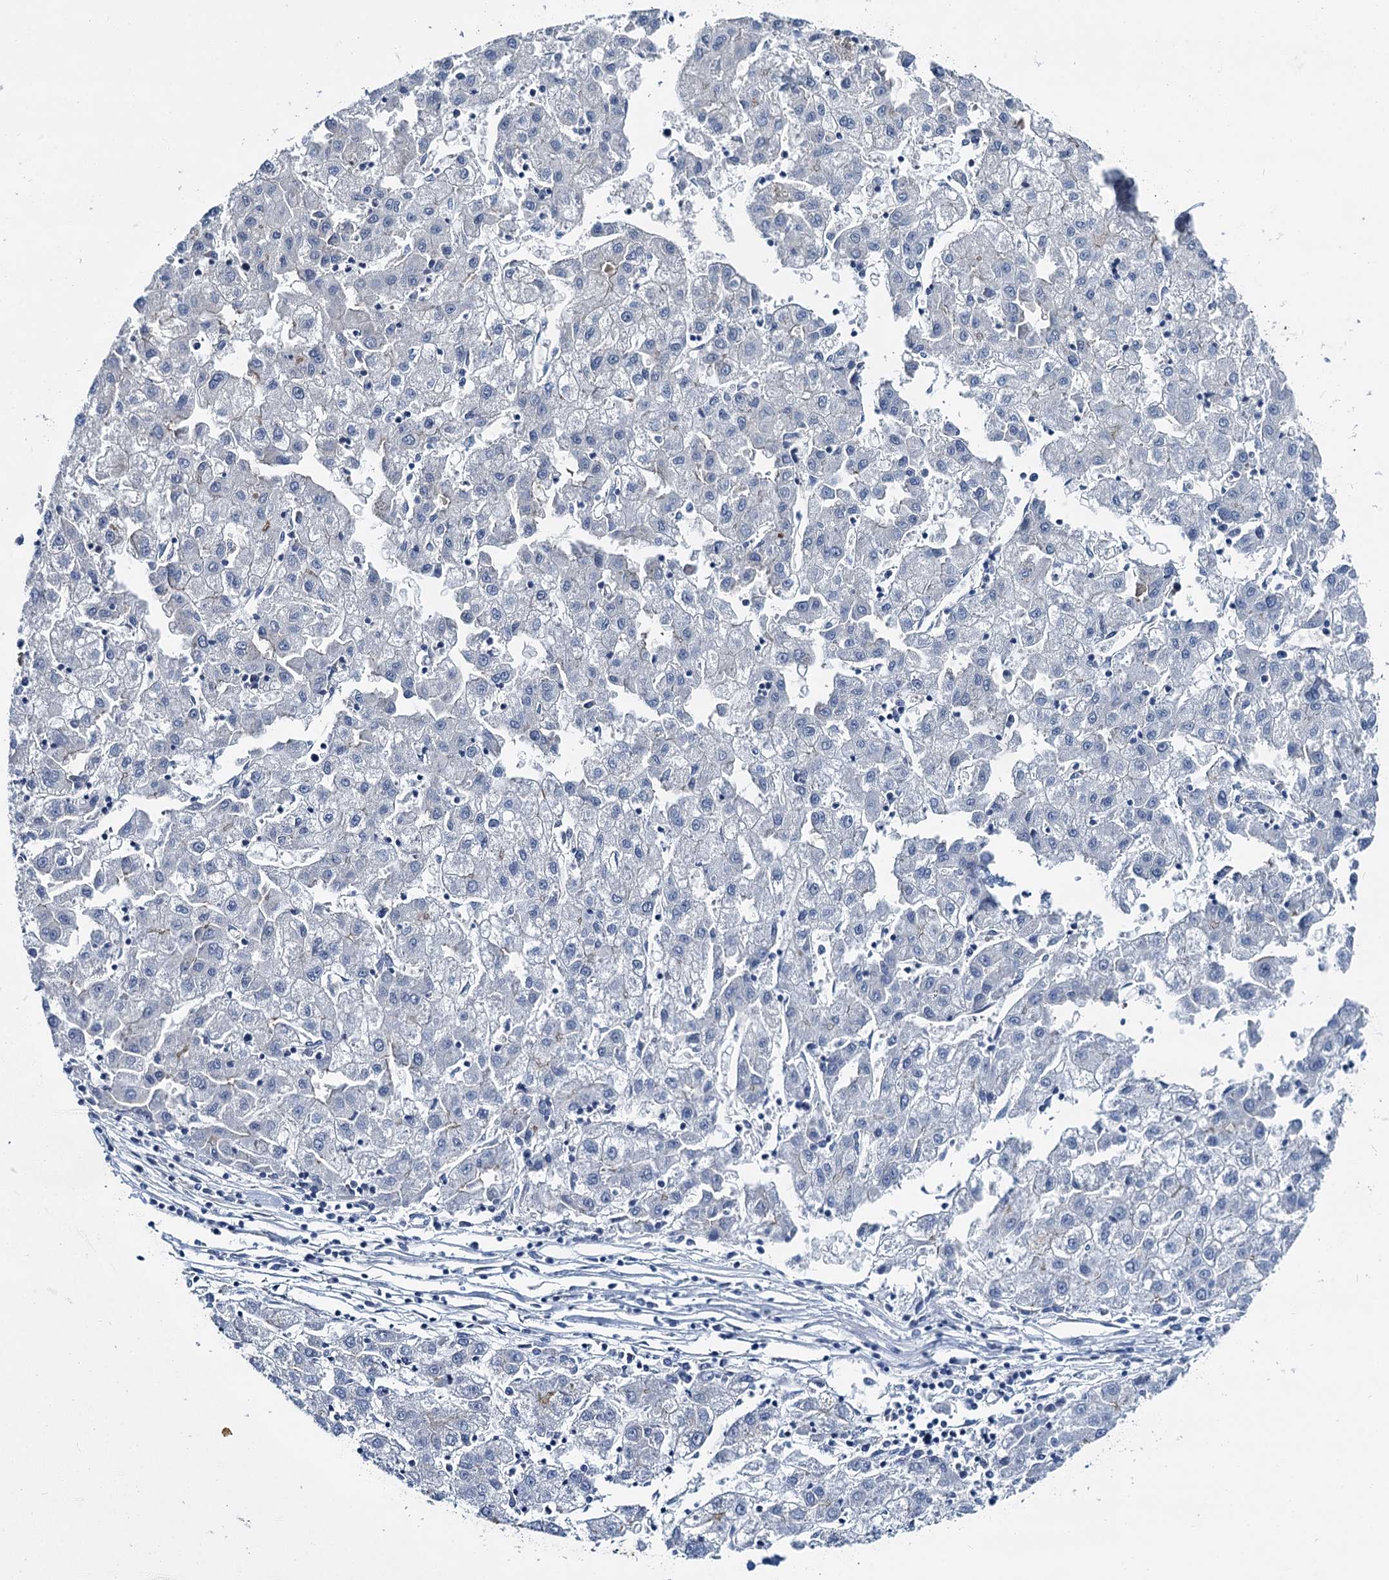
{"staining": {"intensity": "negative", "quantity": "none", "location": "none"}, "tissue": "liver cancer", "cell_type": "Tumor cells", "image_type": "cancer", "snomed": [{"axis": "morphology", "description": "Carcinoma, Hepatocellular, NOS"}, {"axis": "topography", "description": "Liver"}], "caption": "Immunohistochemistry (IHC) micrograph of neoplastic tissue: human liver hepatocellular carcinoma stained with DAB (3,3'-diaminobenzidine) displays no significant protein staining in tumor cells.", "gene": "MIOX", "patient": {"sex": "male", "age": 72}}